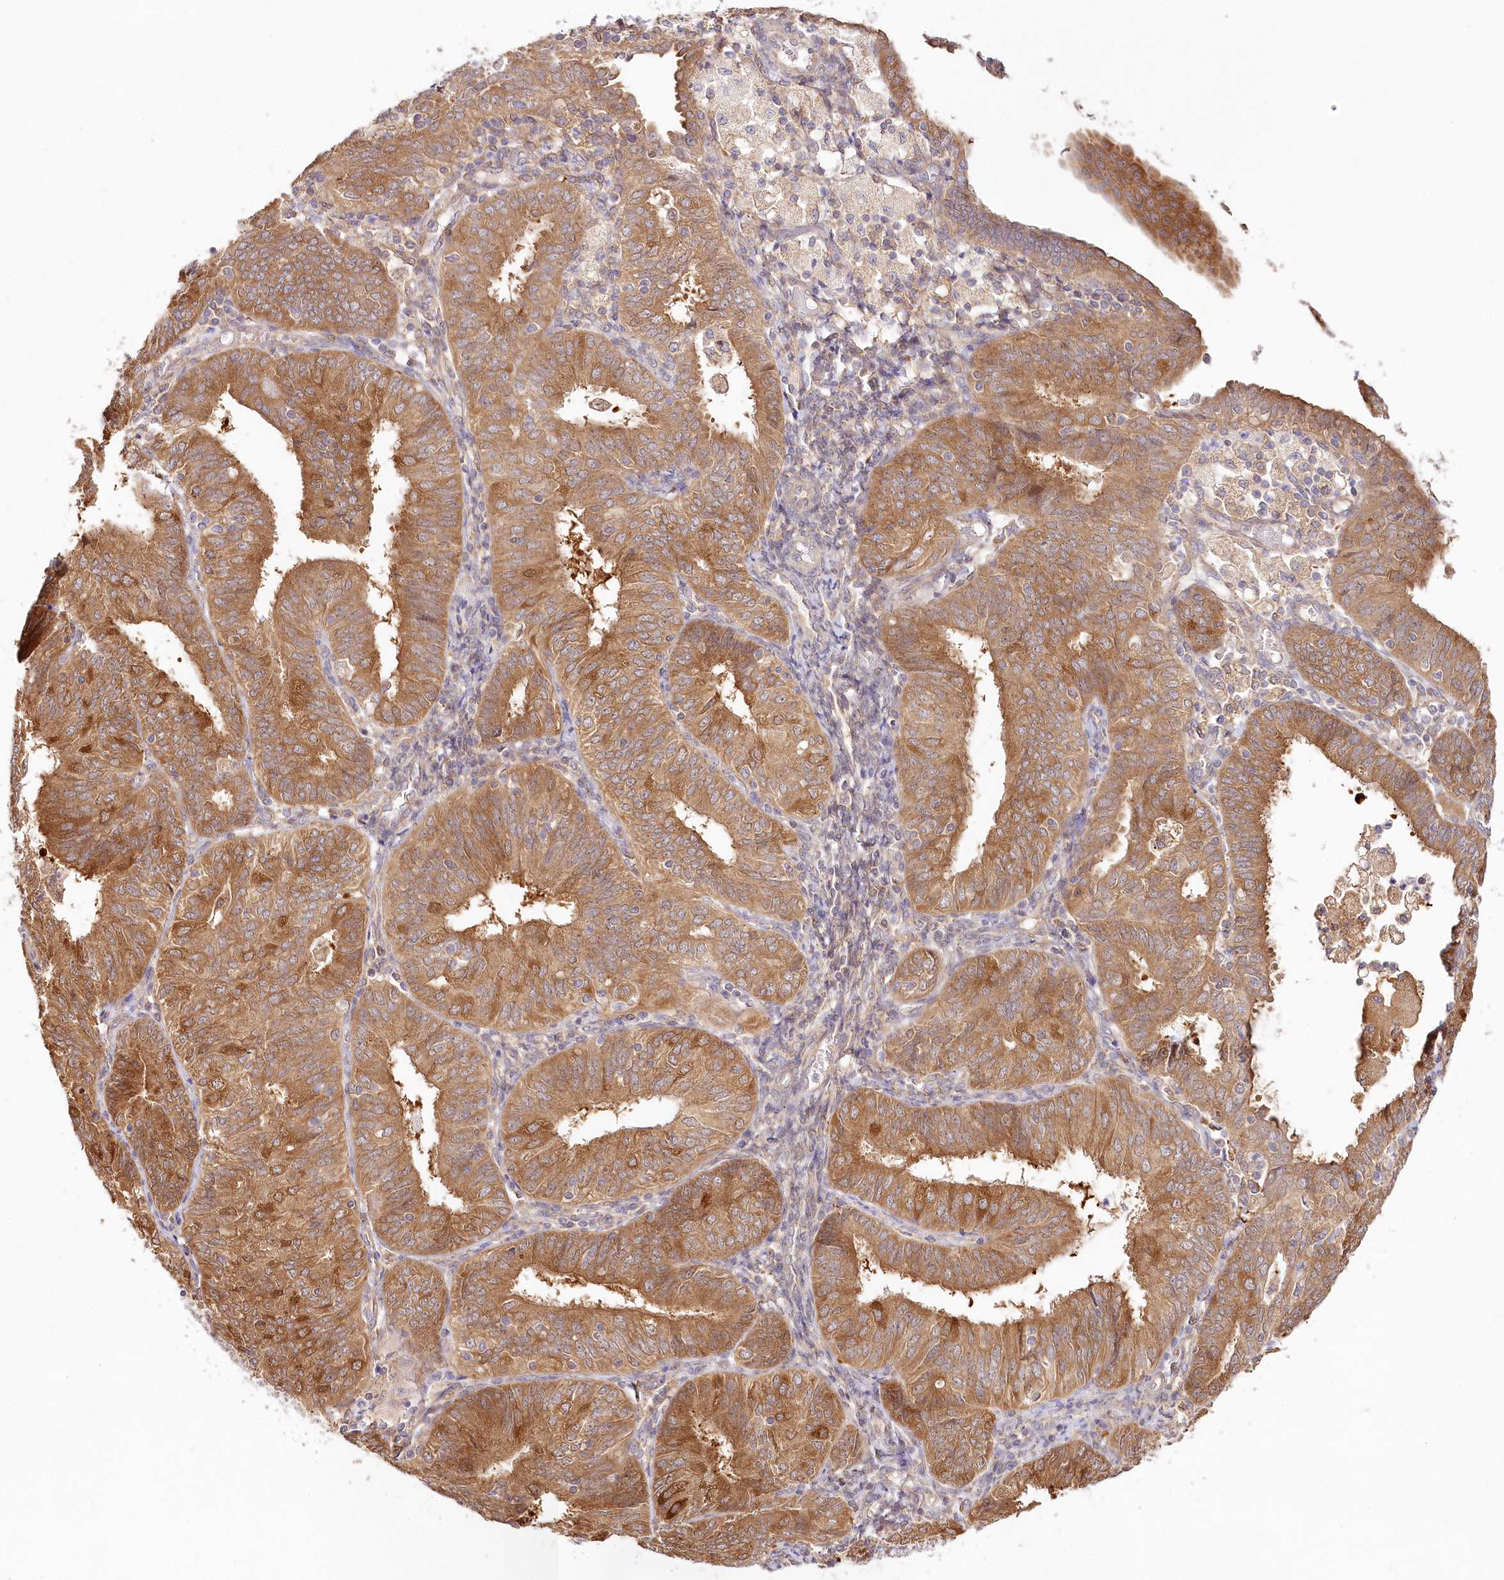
{"staining": {"intensity": "moderate", "quantity": ">75%", "location": "cytoplasmic/membranous"}, "tissue": "endometrial cancer", "cell_type": "Tumor cells", "image_type": "cancer", "snomed": [{"axis": "morphology", "description": "Adenocarcinoma, NOS"}, {"axis": "topography", "description": "Endometrium"}], "caption": "The histopathology image demonstrates immunohistochemical staining of endometrial adenocarcinoma. There is moderate cytoplasmic/membranous positivity is seen in approximately >75% of tumor cells.", "gene": "INPP4B", "patient": {"sex": "female", "age": 58}}